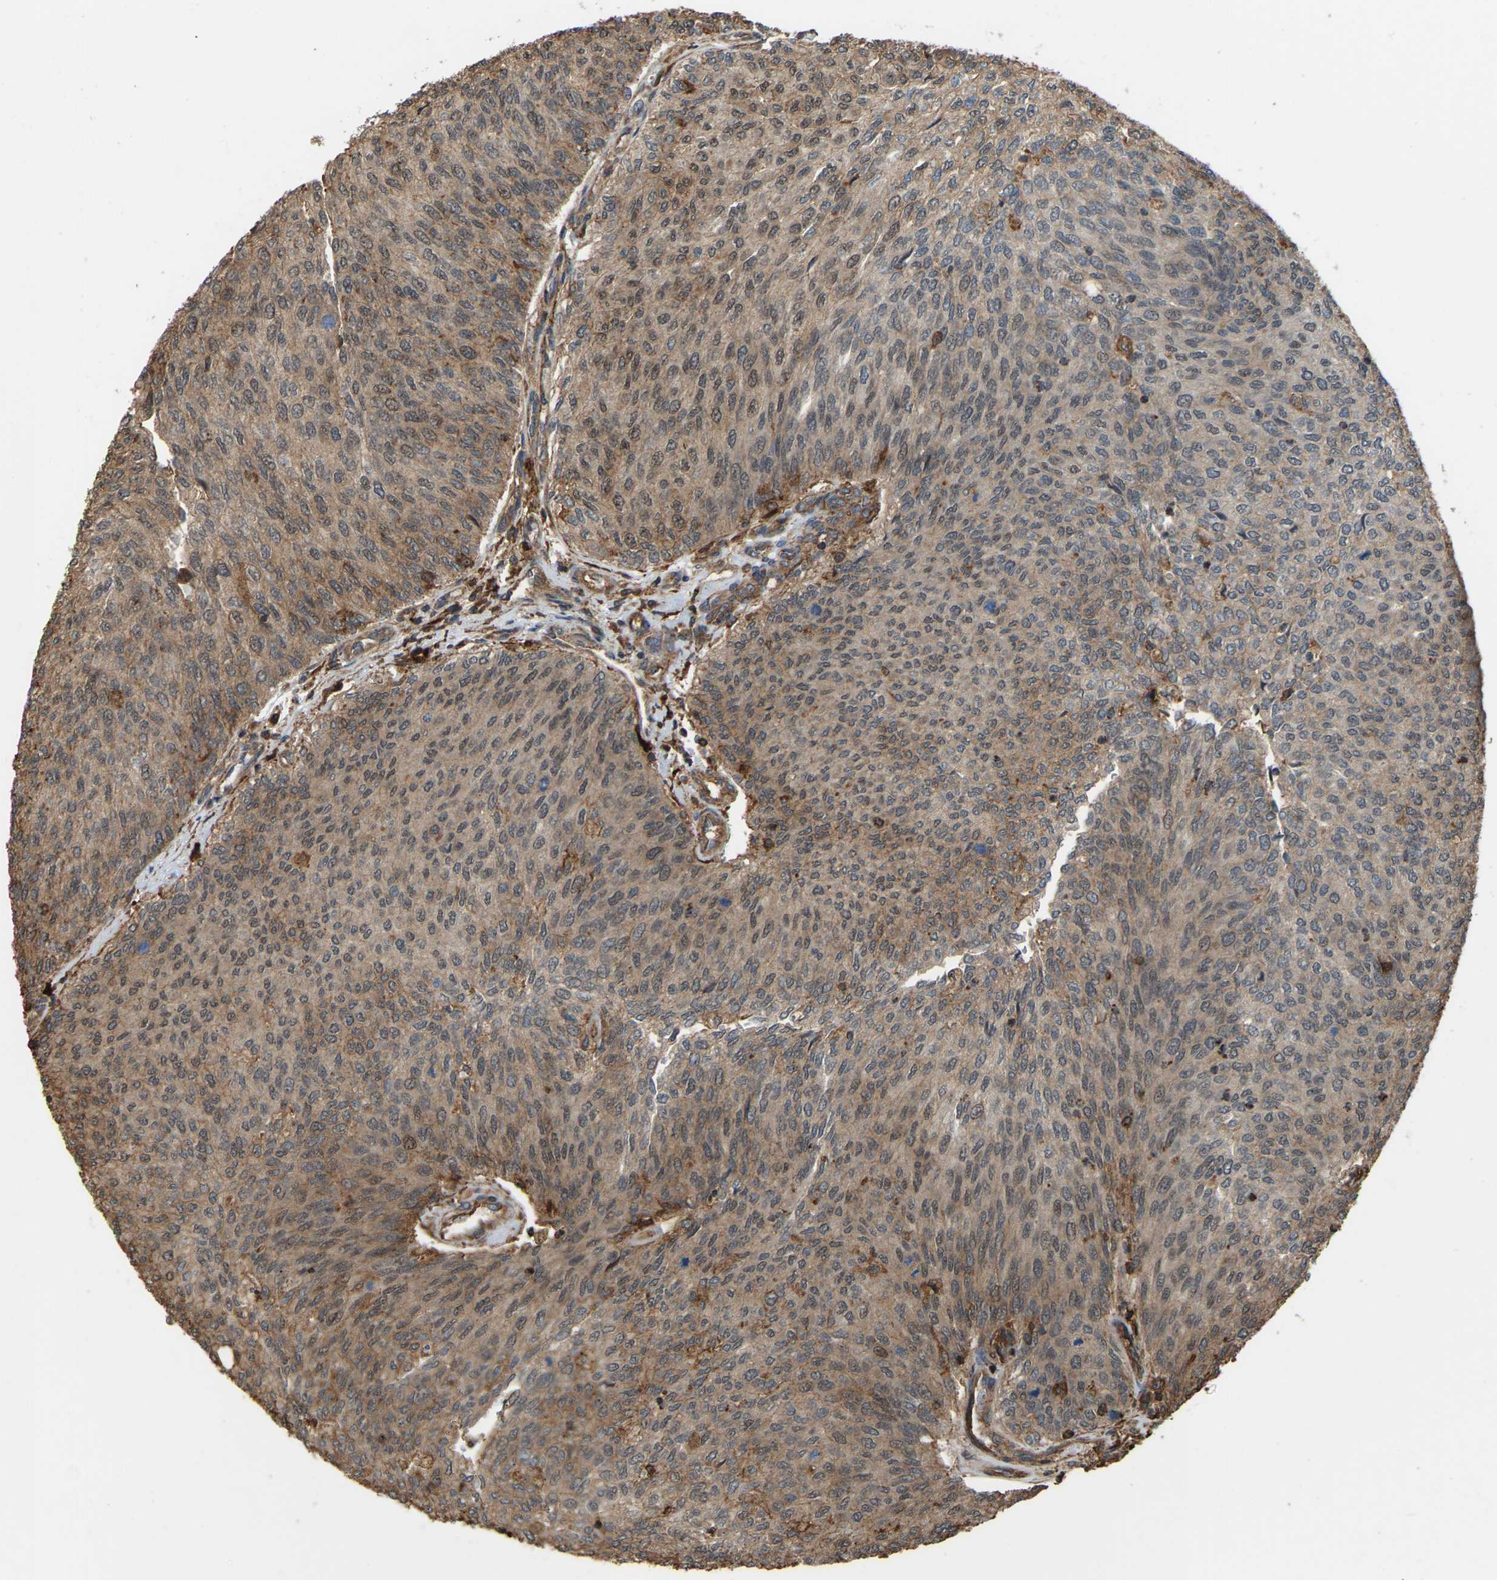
{"staining": {"intensity": "moderate", "quantity": ">75%", "location": "cytoplasmic/membranous,nuclear"}, "tissue": "urothelial cancer", "cell_type": "Tumor cells", "image_type": "cancer", "snomed": [{"axis": "morphology", "description": "Urothelial carcinoma, Low grade"}, {"axis": "topography", "description": "Urinary bladder"}], "caption": "Approximately >75% of tumor cells in human urothelial cancer reveal moderate cytoplasmic/membranous and nuclear protein staining as visualized by brown immunohistochemical staining.", "gene": "SAMD9L", "patient": {"sex": "female", "age": 79}}